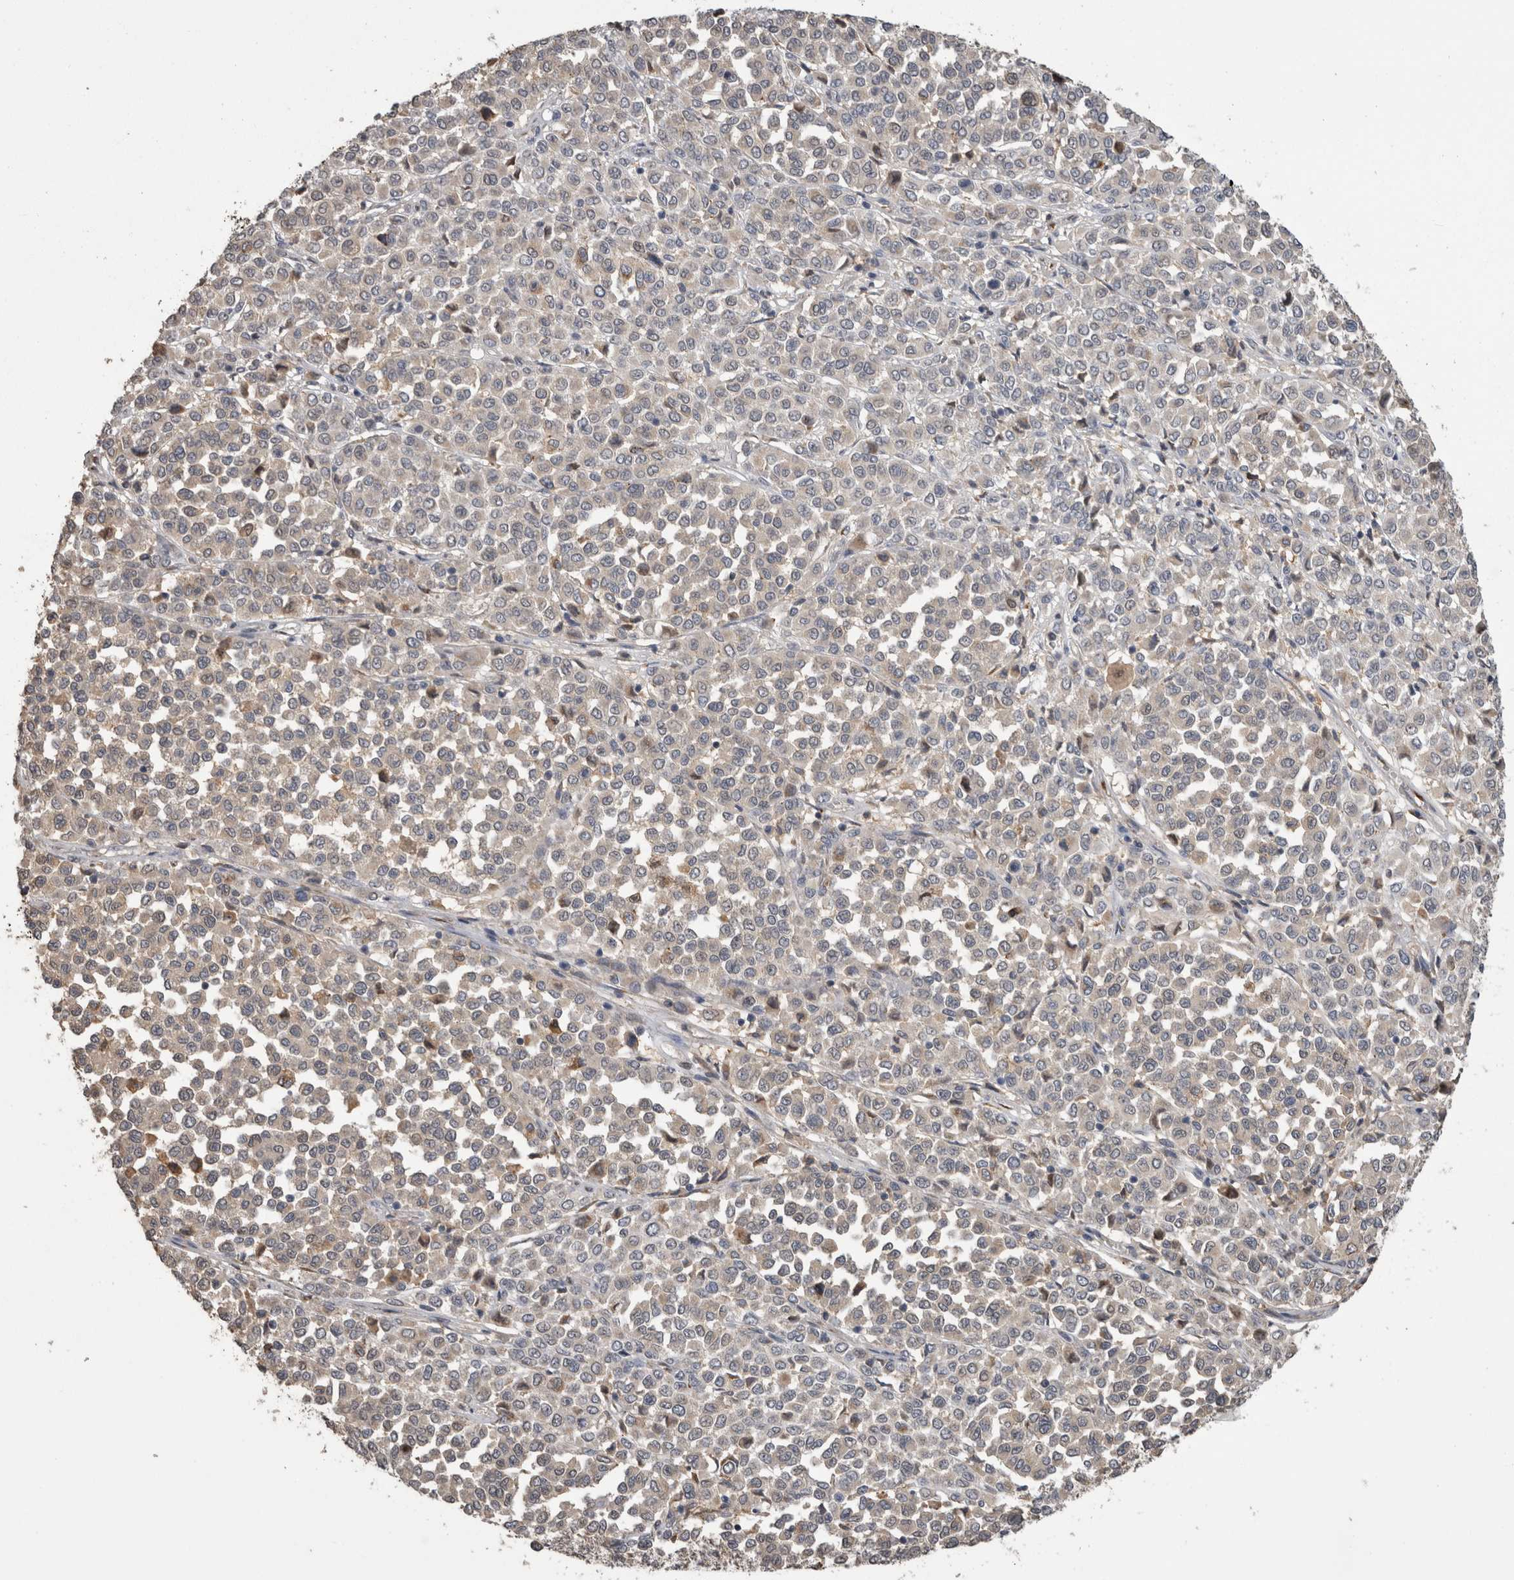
{"staining": {"intensity": "weak", "quantity": "25%-75%", "location": "cytoplasmic/membranous"}, "tissue": "melanoma", "cell_type": "Tumor cells", "image_type": "cancer", "snomed": [{"axis": "morphology", "description": "Malignant melanoma, Metastatic site"}, {"axis": "topography", "description": "Pancreas"}], "caption": "Immunohistochemistry (IHC) image of neoplastic tissue: human melanoma stained using immunohistochemistry (IHC) exhibits low levels of weak protein expression localized specifically in the cytoplasmic/membranous of tumor cells, appearing as a cytoplasmic/membranous brown color.", "gene": "ANXA13", "patient": {"sex": "female", "age": 30}}